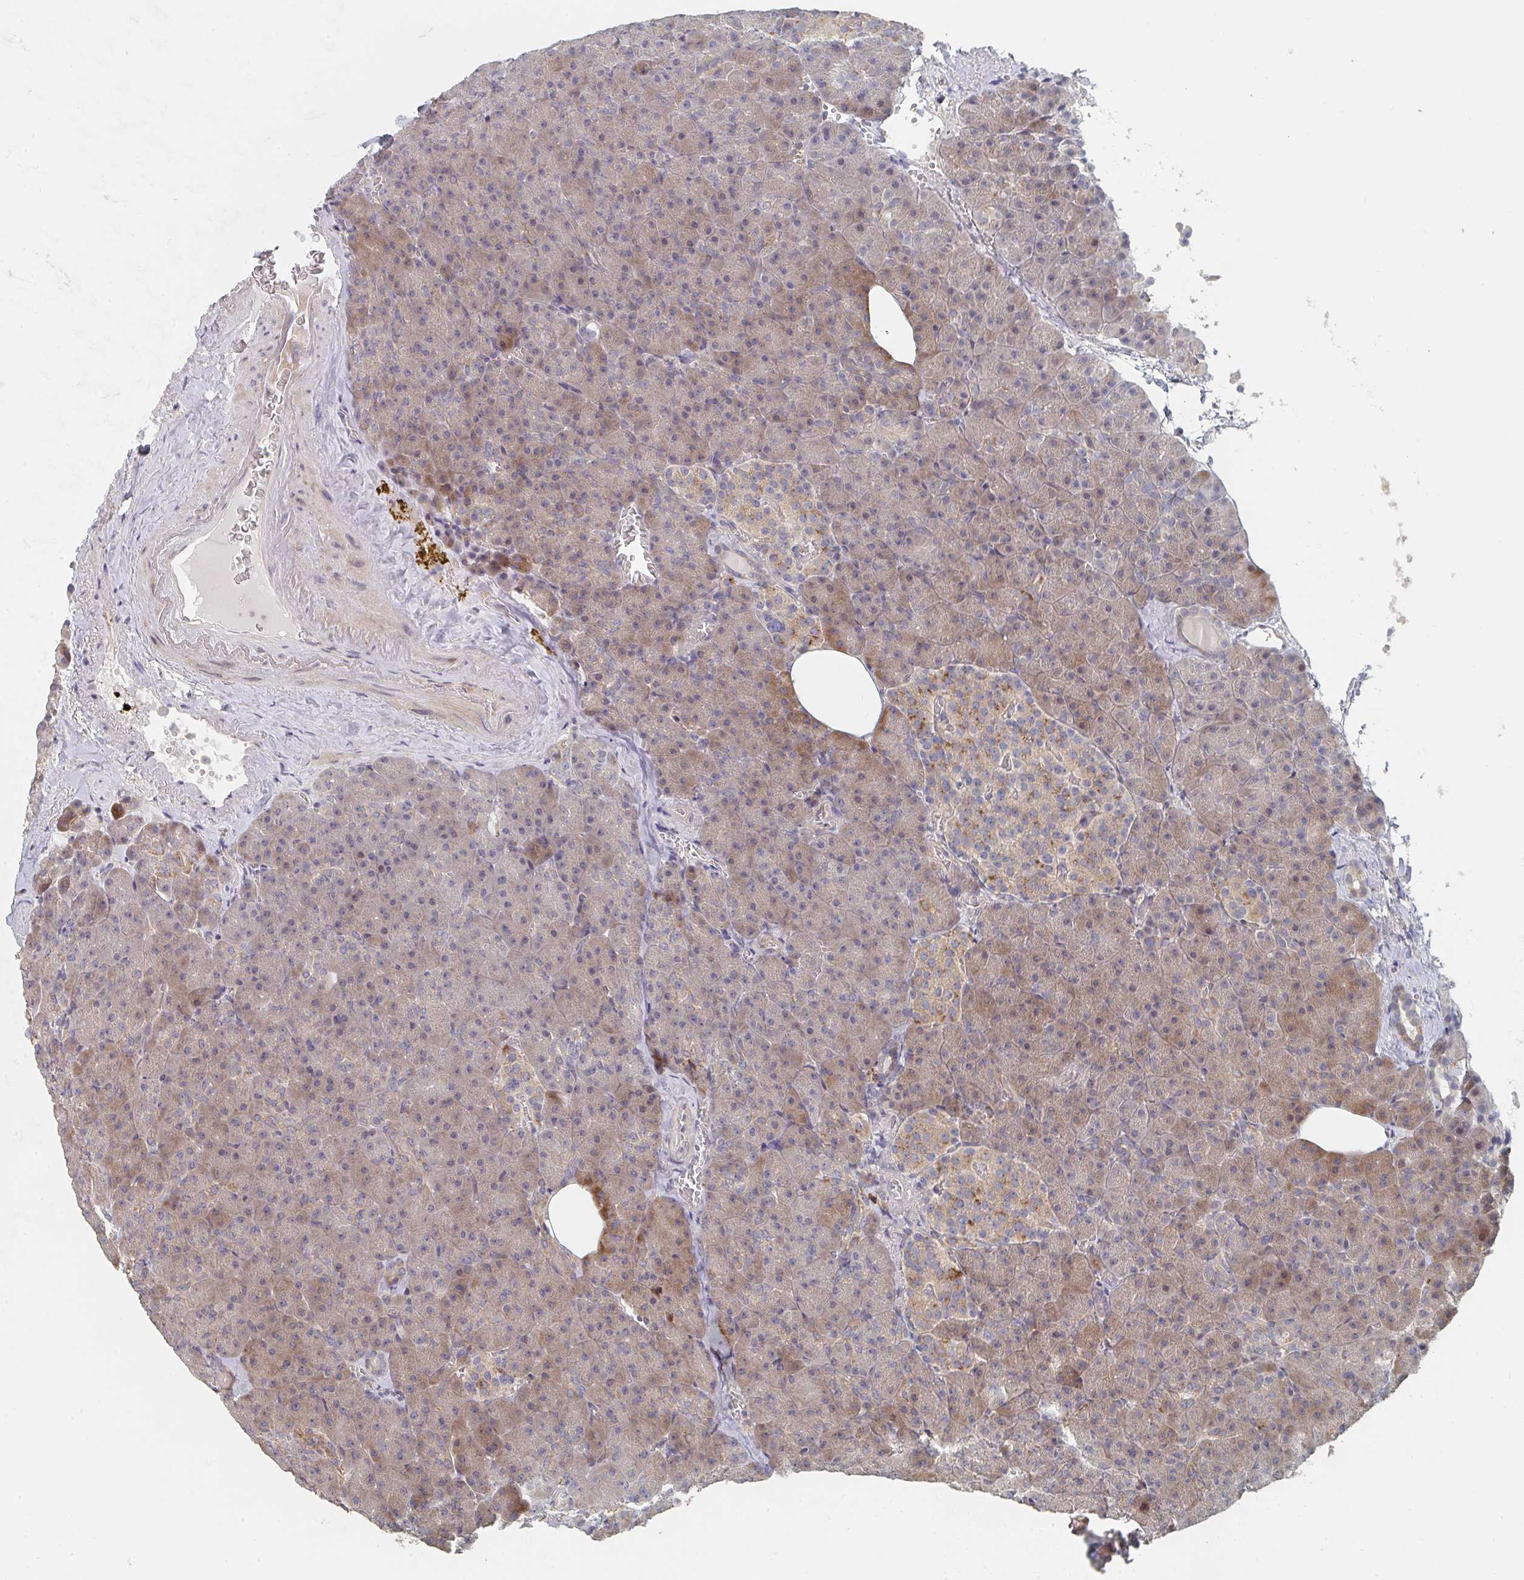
{"staining": {"intensity": "moderate", "quantity": "25%-75%", "location": "cytoplasmic/membranous"}, "tissue": "pancreas", "cell_type": "Exocrine glandular cells", "image_type": "normal", "snomed": [{"axis": "morphology", "description": "Normal tissue, NOS"}, {"axis": "topography", "description": "Pancreas"}], "caption": "Immunohistochemical staining of normal pancreas exhibits moderate cytoplasmic/membranous protein expression in about 25%-75% of exocrine glandular cells.", "gene": "PTEN", "patient": {"sex": "female", "age": 74}}